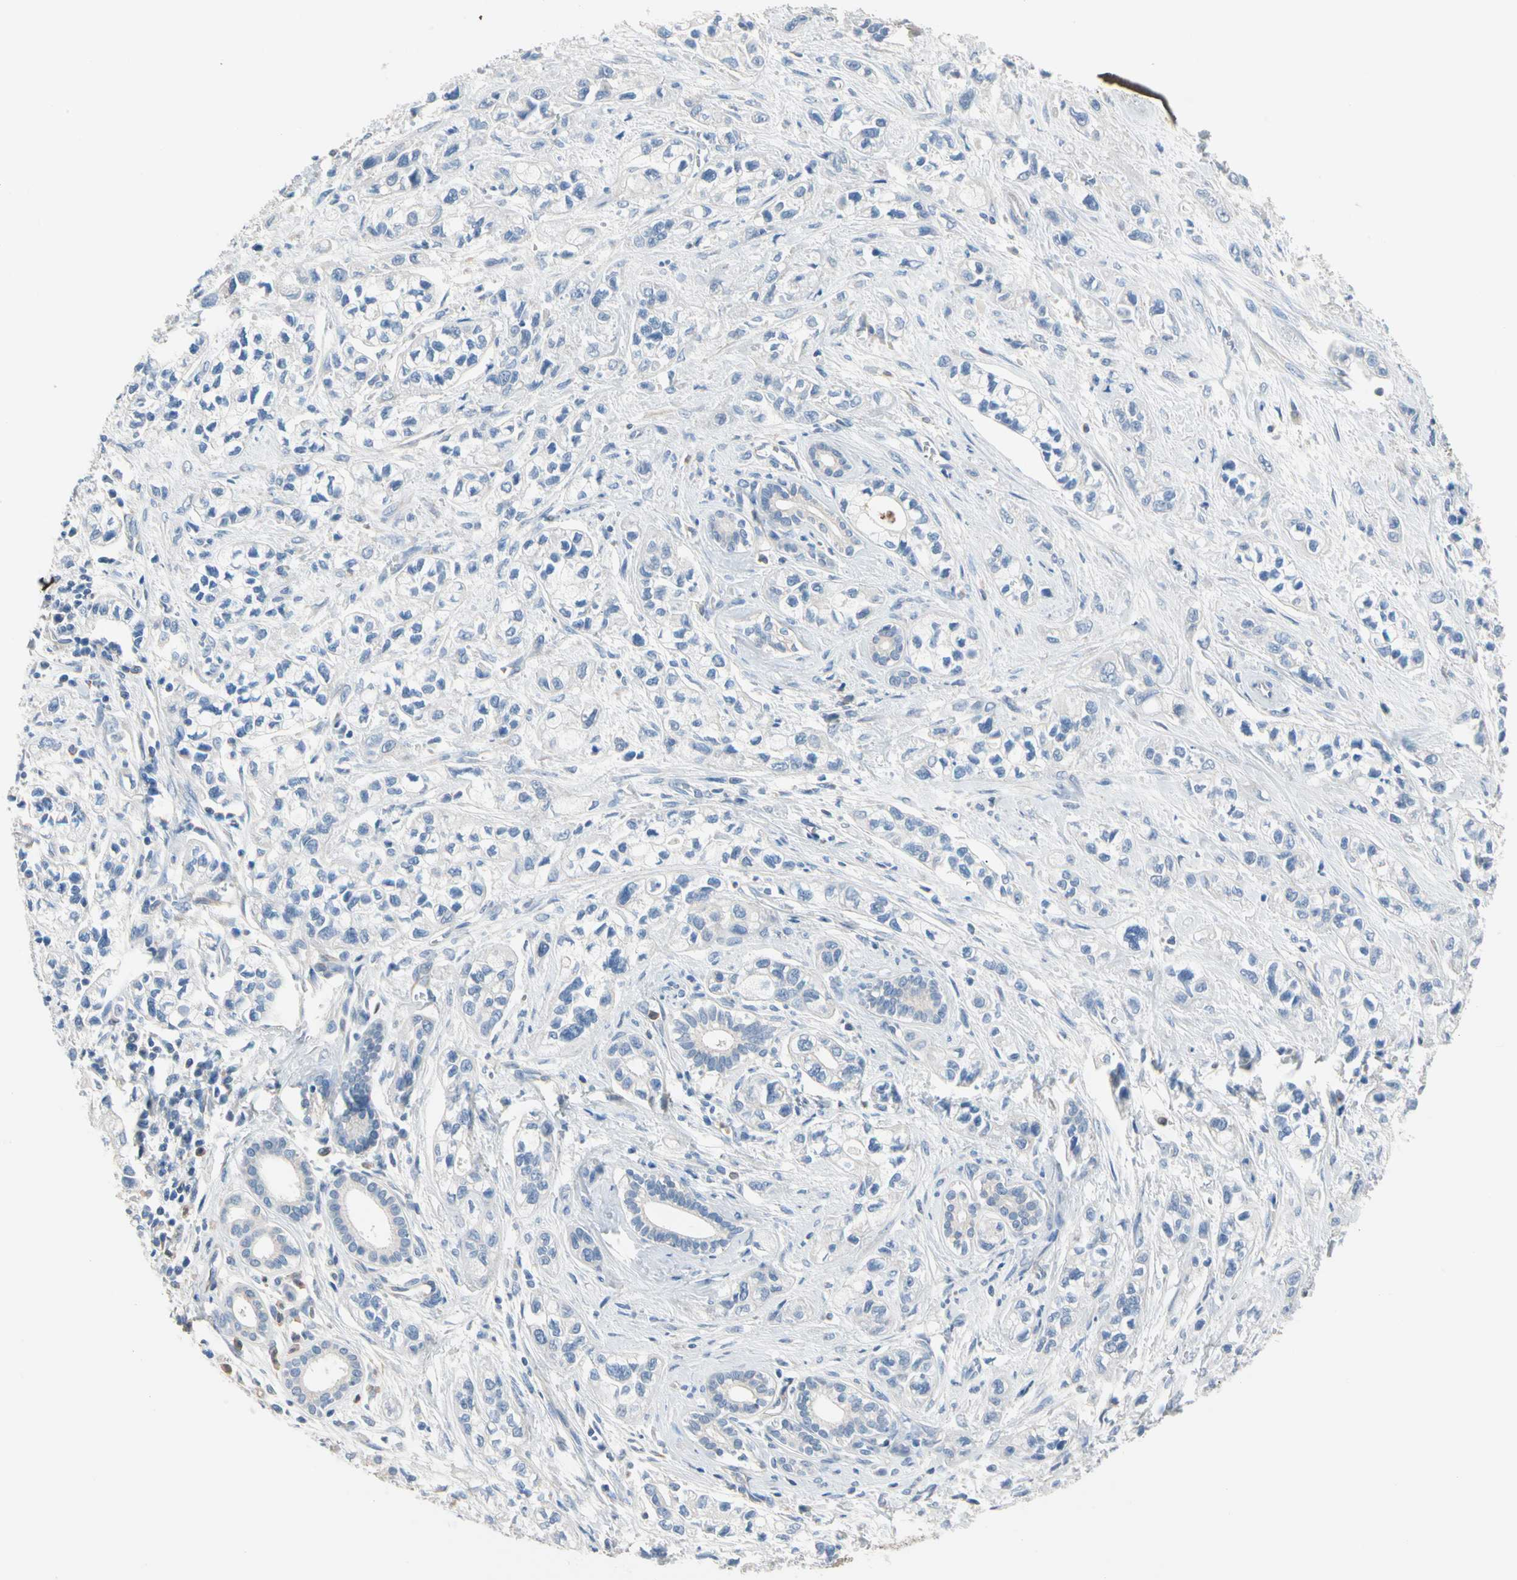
{"staining": {"intensity": "negative", "quantity": "none", "location": "none"}, "tissue": "pancreatic cancer", "cell_type": "Tumor cells", "image_type": "cancer", "snomed": [{"axis": "morphology", "description": "Adenocarcinoma, NOS"}, {"axis": "topography", "description": "Pancreas"}], "caption": "Pancreatic adenocarcinoma stained for a protein using immunohistochemistry shows no positivity tumor cells.", "gene": "BBOX1", "patient": {"sex": "male", "age": 74}}